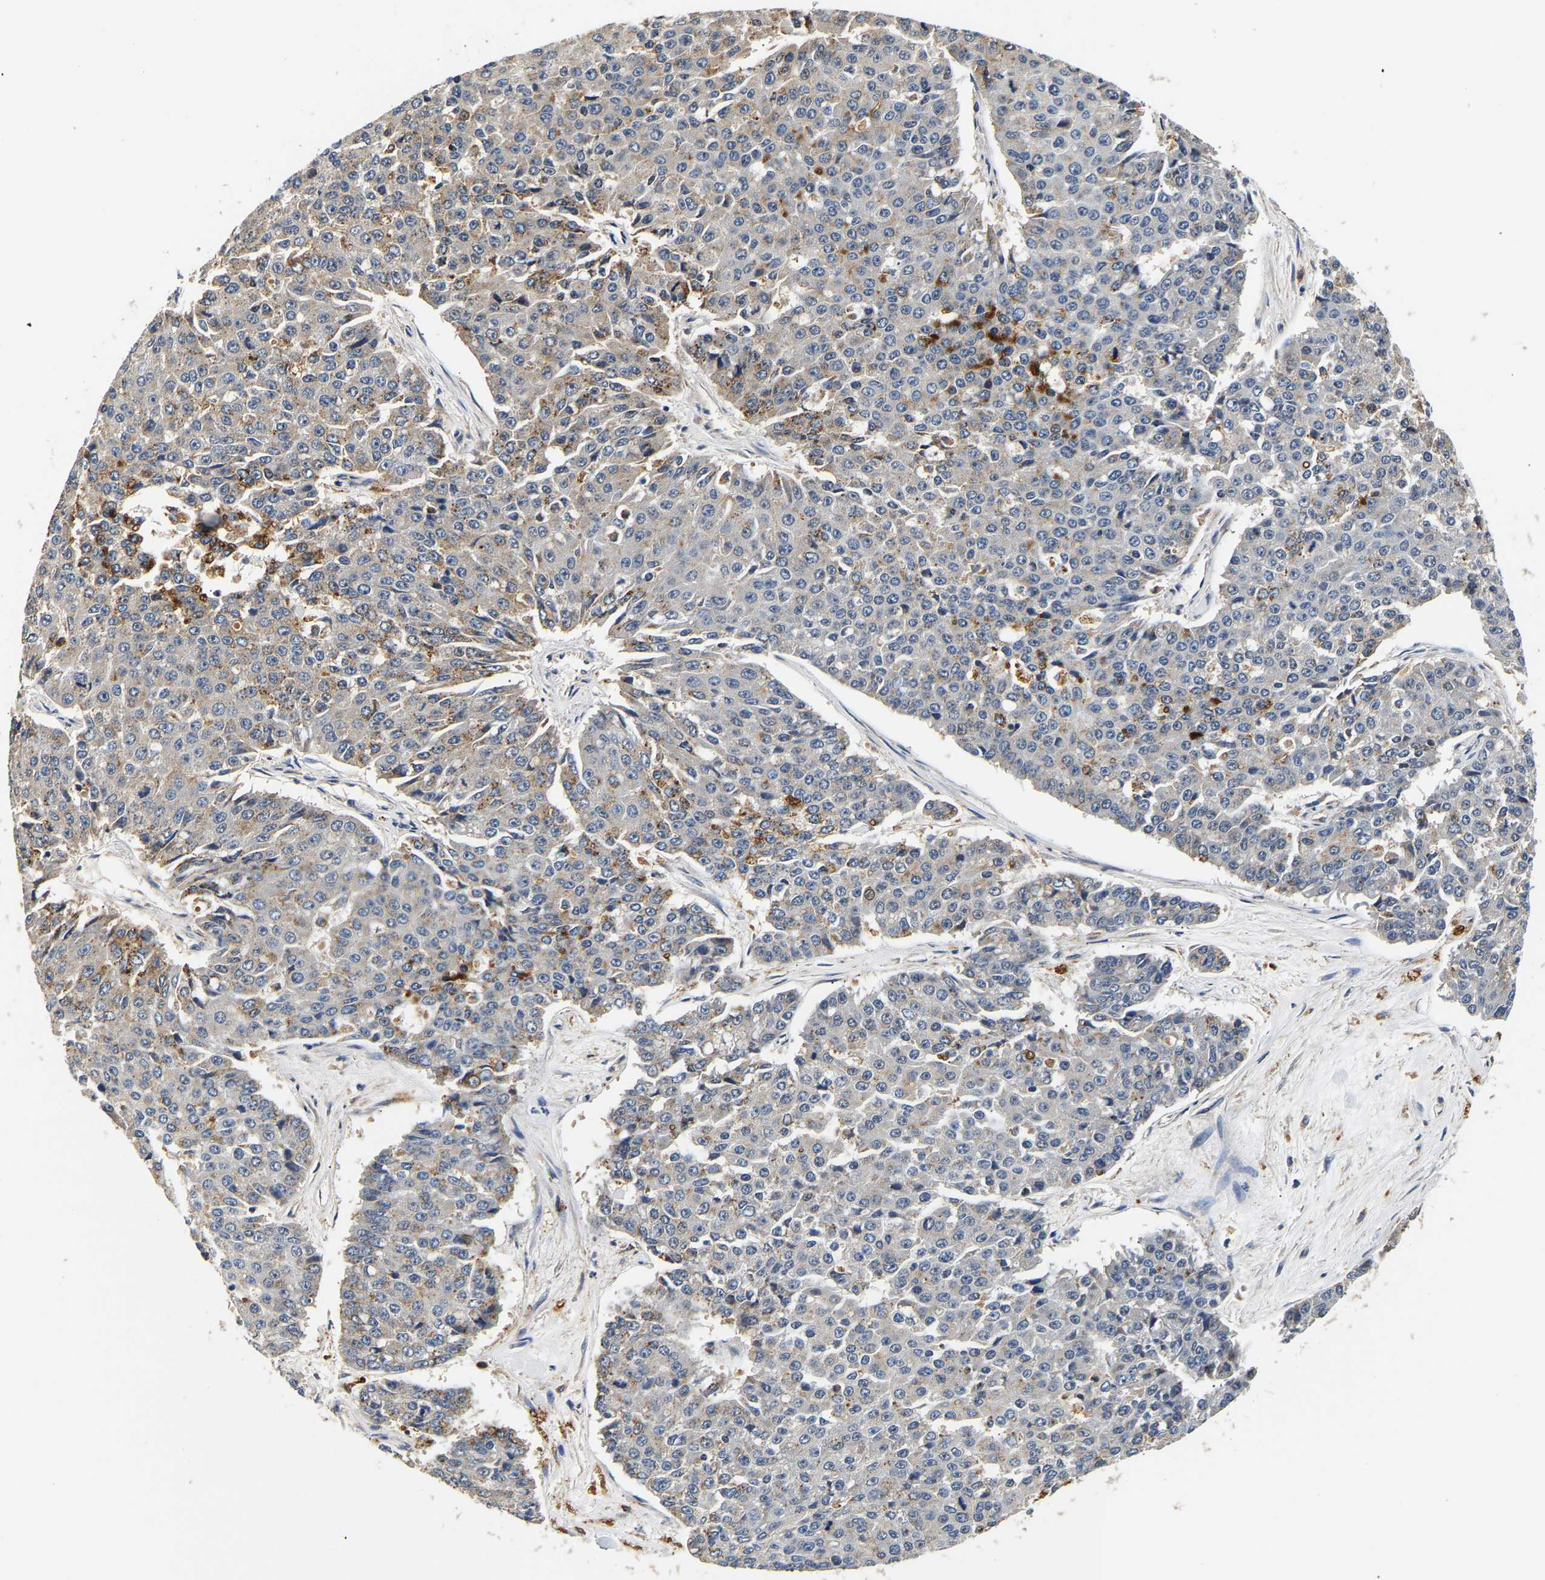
{"staining": {"intensity": "moderate", "quantity": "<25%", "location": "cytoplasmic/membranous"}, "tissue": "pancreatic cancer", "cell_type": "Tumor cells", "image_type": "cancer", "snomed": [{"axis": "morphology", "description": "Adenocarcinoma, NOS"}, {"axis": "topography", "description": "Pancreas"}], "caption": "A micrograph showing moderate cytoplasmic/membranous positivity in about <25% of tumor cells in adenocarcinoma (pancreatic), as visualized by brown immunohistochemical staining.", "gene": "SMU1", "patient": {"sex": "male", "age": 50}}